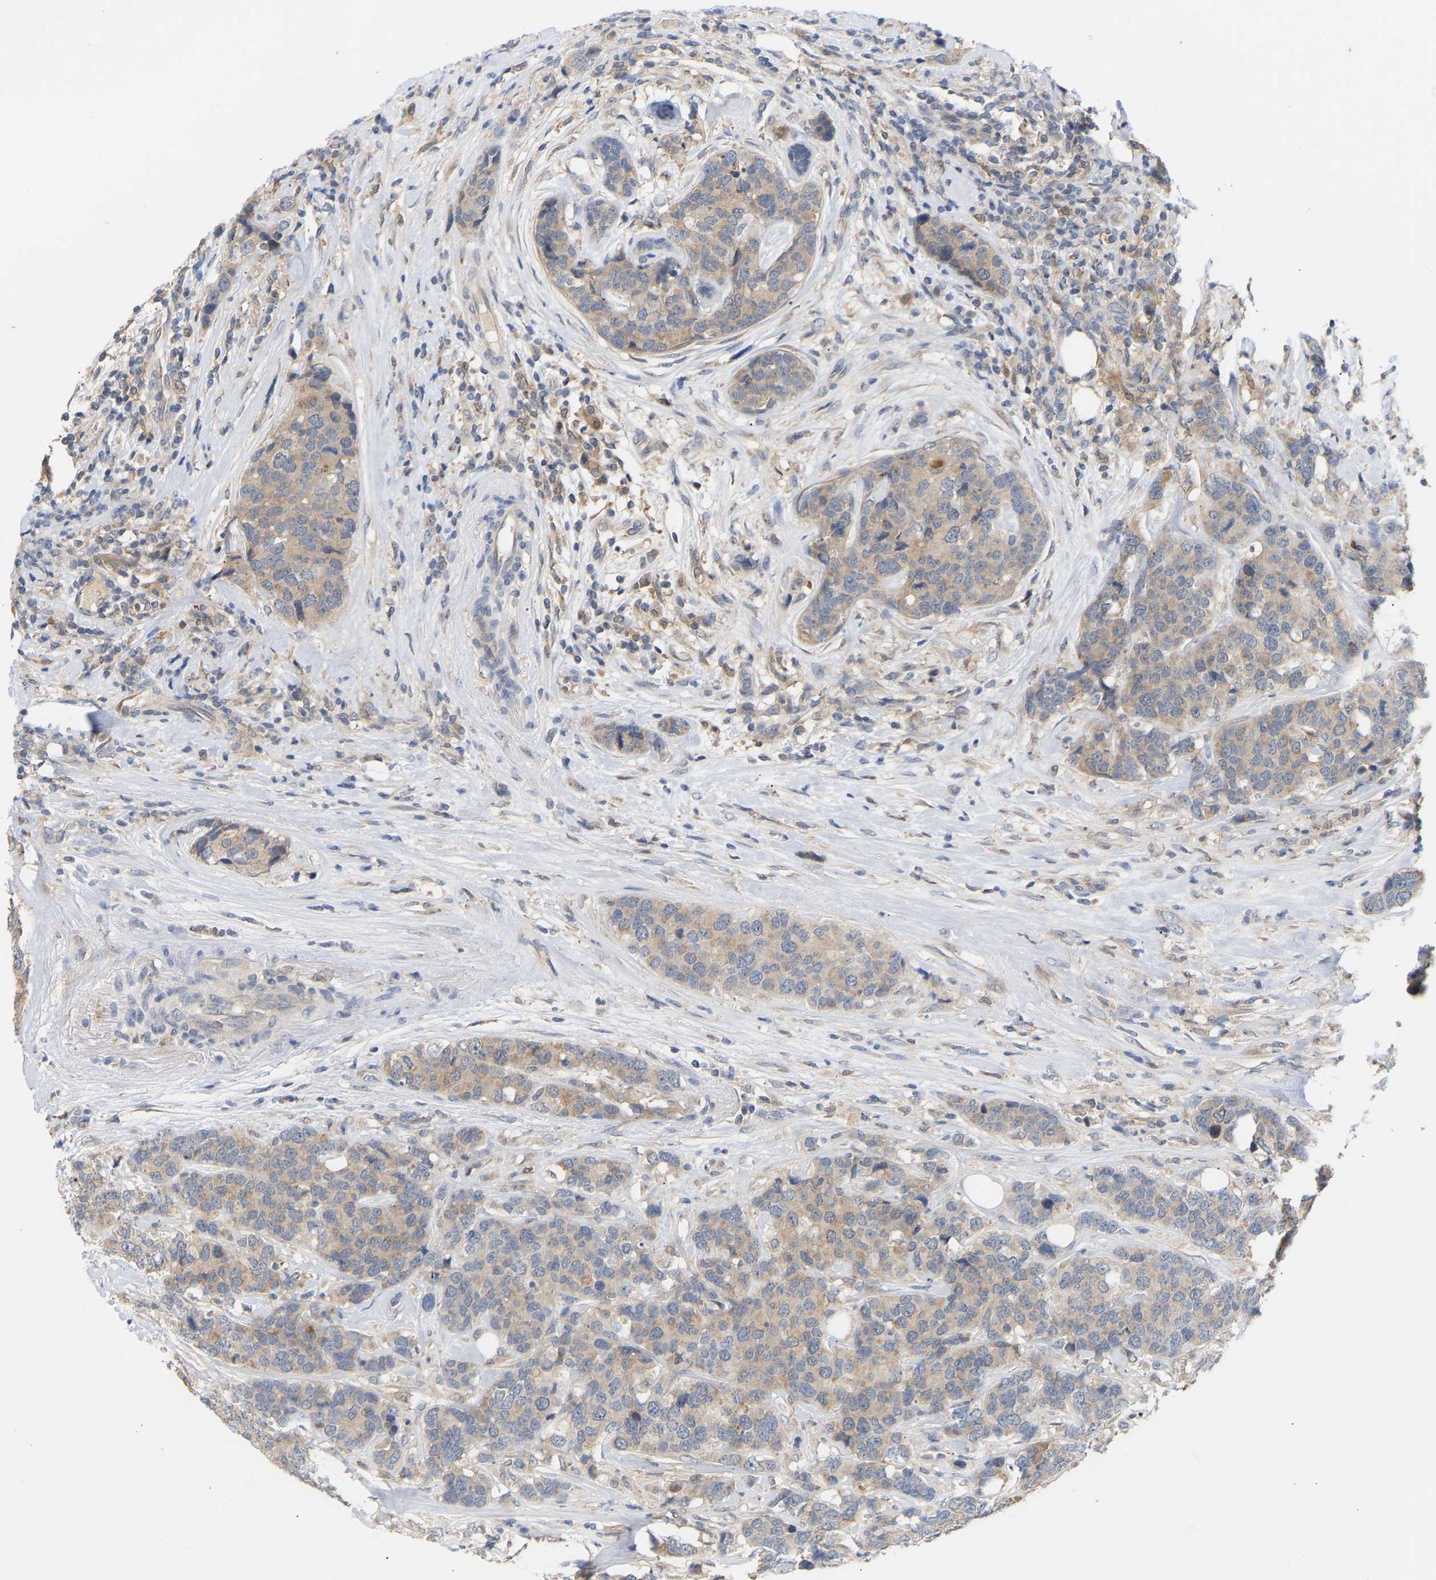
{"staining": {"intensity": "weak", "quantity": "25%-75%", "location": "cytoplasmic/membranous"}, "tissue": "breast cancer", "cell_type": "Tumor cells", "image_type": "cancer", "snomed": [{"axis": "morphology", "description": "Lobular carcinoma"}, {"axis": "topography", "description": "Breast"}], "caption": "The image shows immunohistochemical staining of breast cancer (lobular carcinoma). There is weak cytoplasmic/membranous staining is appreciated in about 25%-75% of tumor cells. (DAB (3,3'-diaminobenzidine) IHC with brightfield microscopy, high magnification).", "gene": "TPMT", "patient": {"sex": "female", "age": 59}}